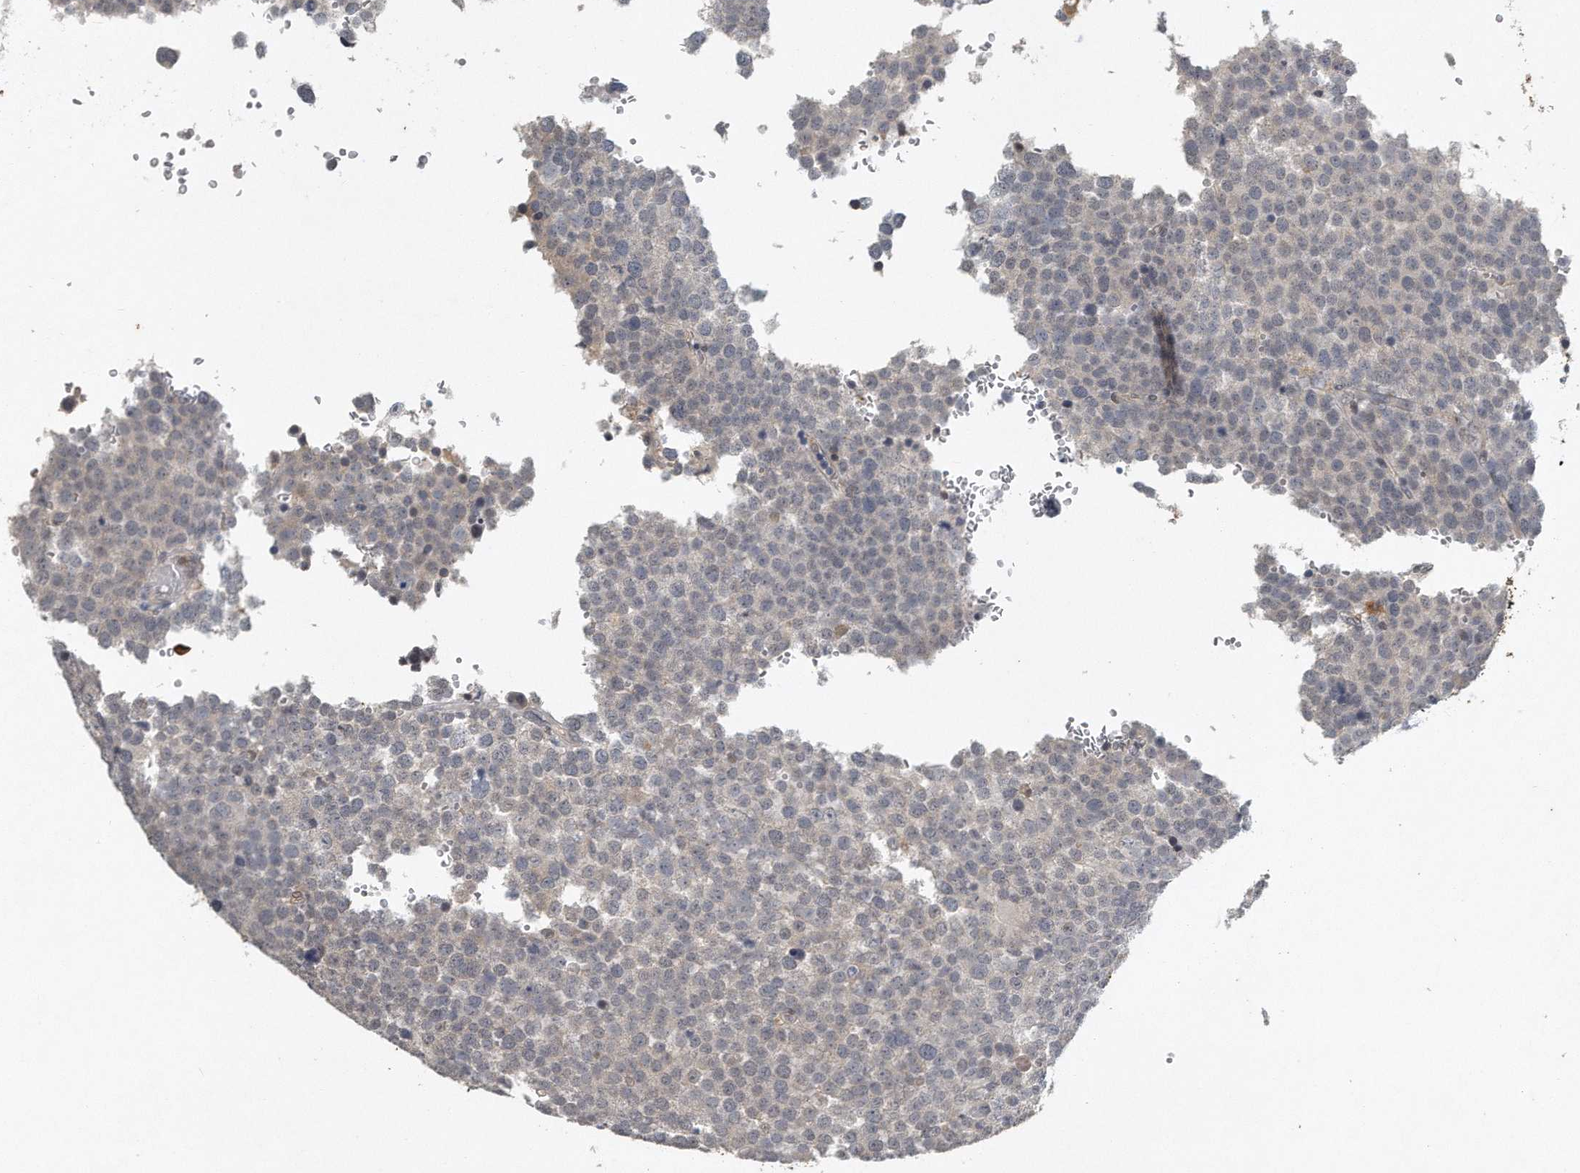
{"staining": {"intensity": "weak", "quantity": "<25%", "location": "nuclear"}, "tissue": "testis cancer", "cell_type": "Tumor cells", "image_type": "cancer", "snomed": [{"axis": "morphology", "description": "Seminoma, NOS"}, {"axis": "topography", "description": "Testis"}], "caption": "An immunohistochemistry (IHC) micrograph of testis seminoma is shown. There is no staining in tumor cells of testis seminoma. The staining was performed using DAB (3,3'-diaminobenzidine) to visualize the protein expression in brown, while the nuclei were stained in blue with hematoxylin (Magnification: 20x).", "gene": "CAMK1", "patient": {"sex": "male", "age": 71}}